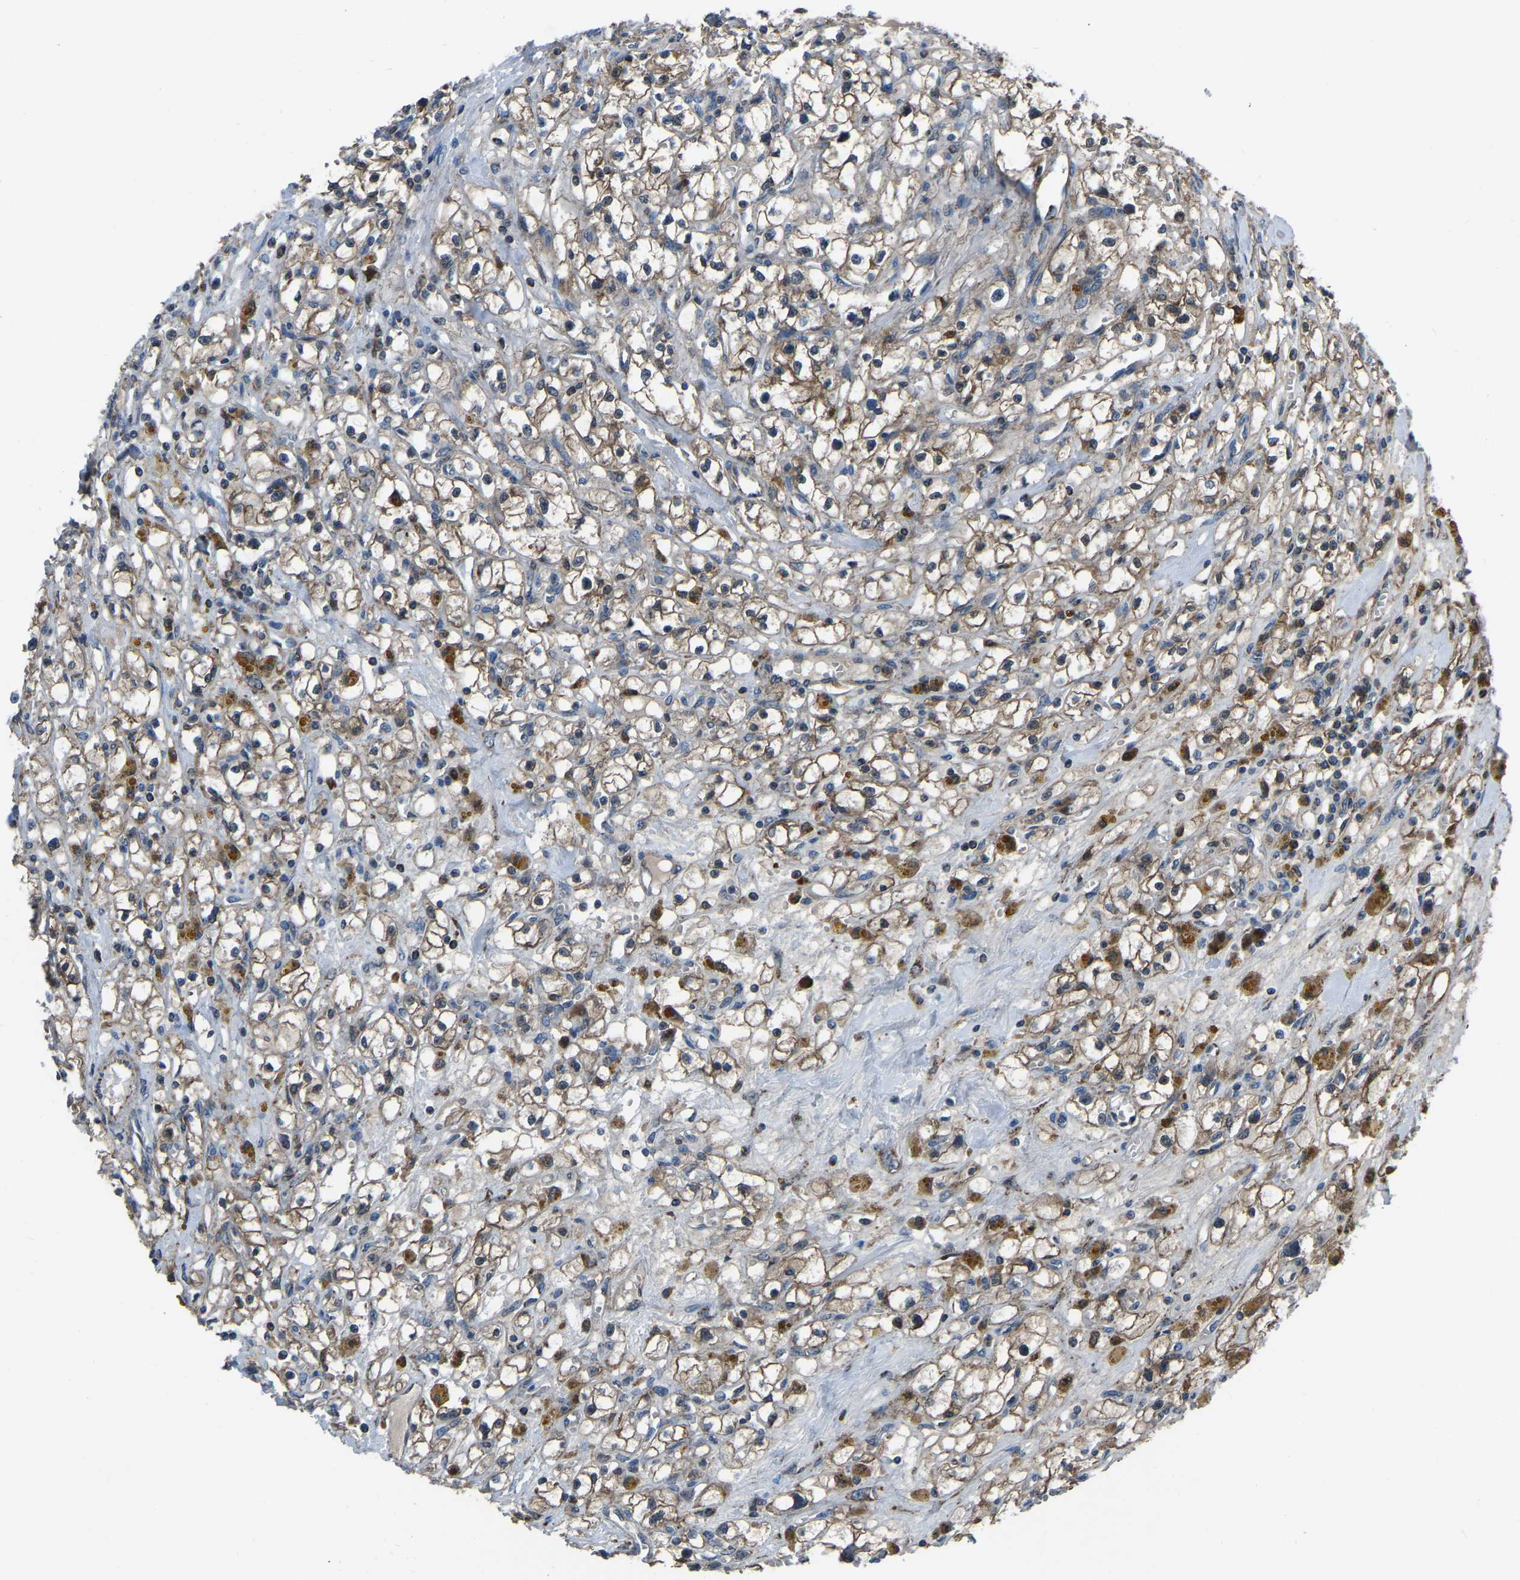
{"staining": {"intensity": "weak", "quantity": "25%-75%", "location": "cytoplasmic/membranous"}, "tissue": "renal cancer", "cell_type": "Tumor cells", "image_type": "cancer", "snomed": [{"axis": "morphology", "description": "Adenocarcinoma, NOS"}, {"axis": "topography", "description": "Kidney"}], "caption": "Immunohistochemistry of human renal cancer reveals low levels of weak cytoplasmic/membranous positivity in approximately 25%-75% of tumor cells.", "gene": "AKR1A1", "patient": {"sex": "male", "age": 56}}